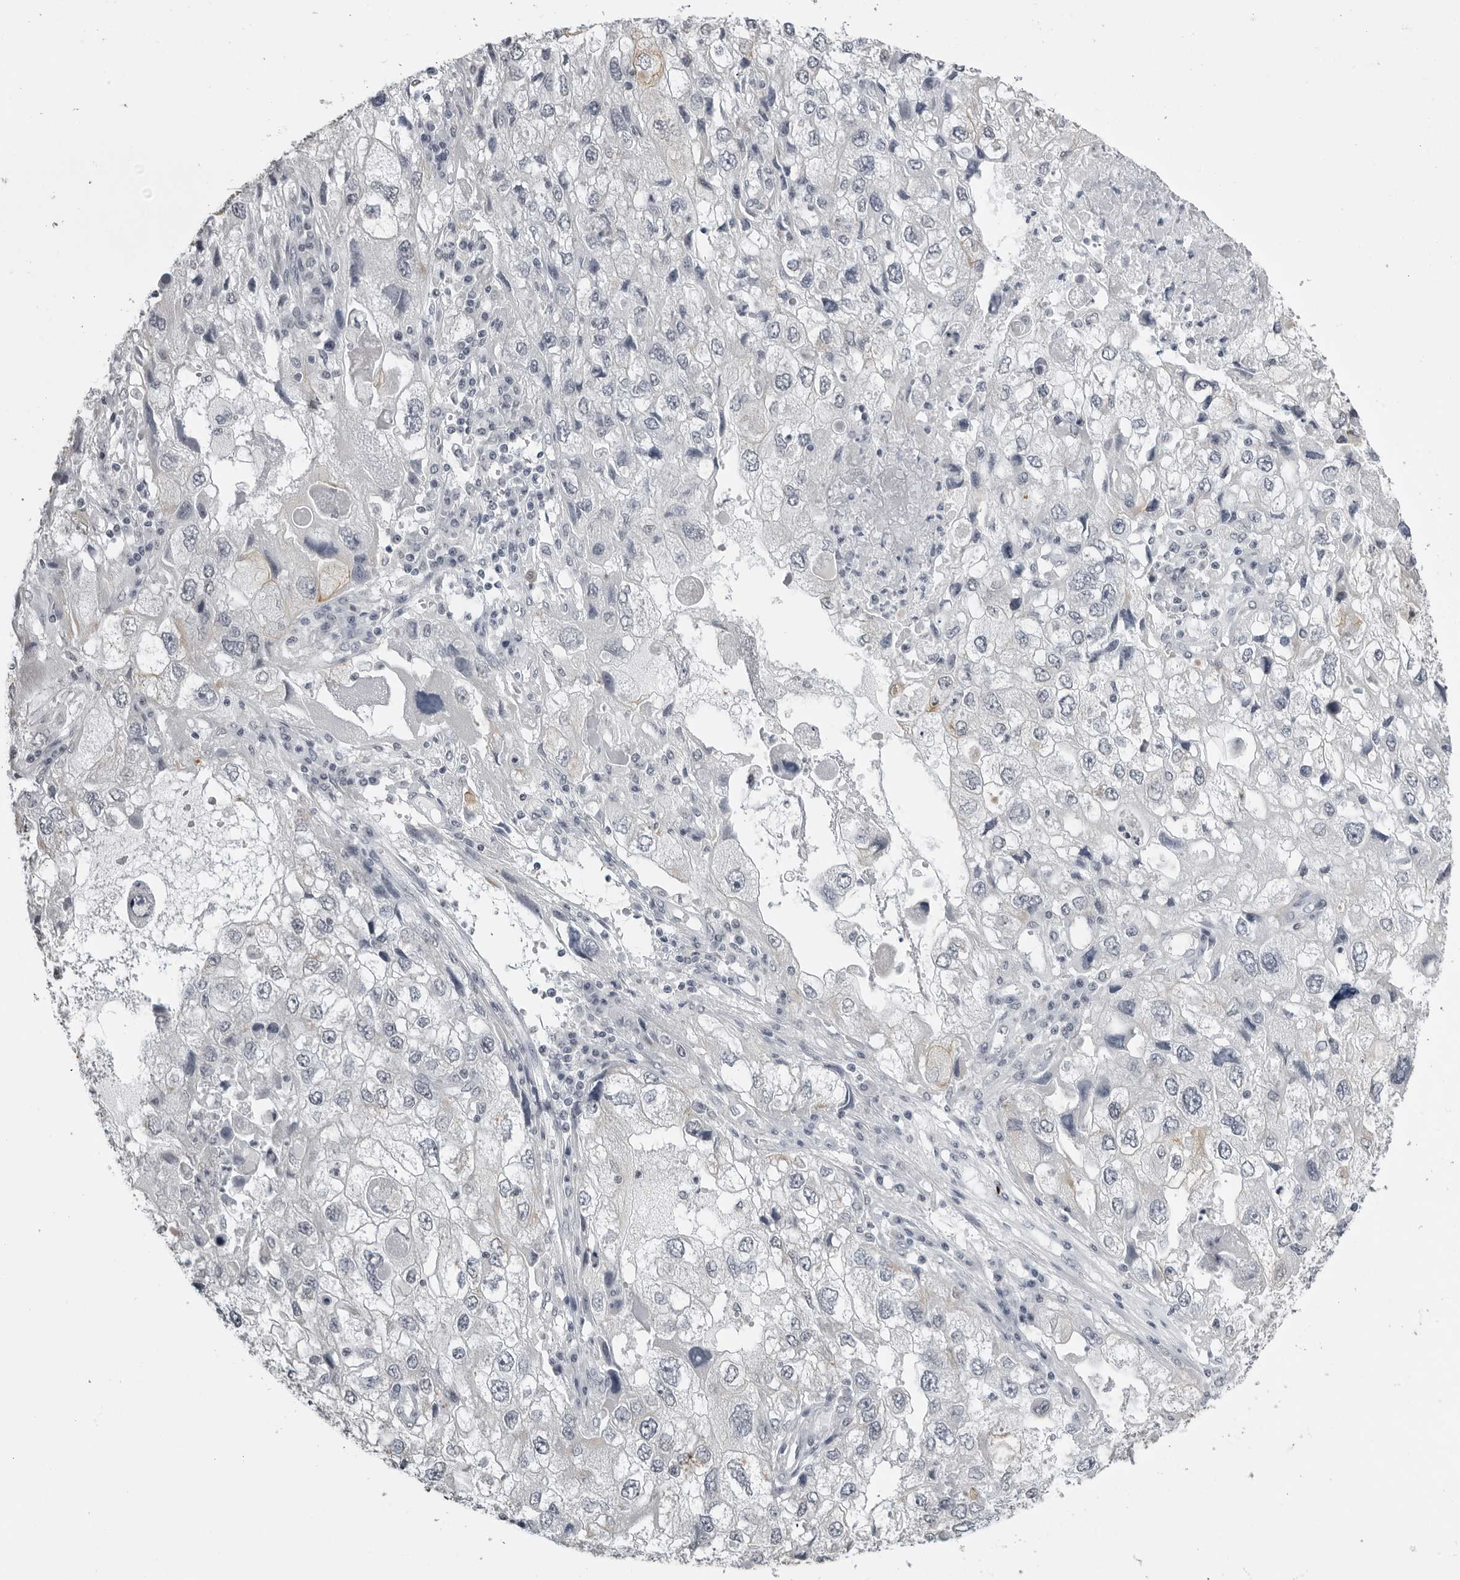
{"staining": {"intensity": "negative", "quantity": "none", "location": "none"}, "tissue": "endometrial cancer", "cell_type": "Tumor cells", "image_type": "cancer", "snomed": [{"axis": "morphology", "description": "Adenocarcinoma, NOS"}, {"axis": "topography", "description": "Endometrium"}], "caption": "This histopathology image is of endometrial adenocarcinoma stained with immunohistochemistry (IHC) to label a protein in brown with the nuclei are counter-stained blue. There is no staining in tumor cells.", "gene": "SERPINF2", "patient": {"sex": "female", "age": 49}}